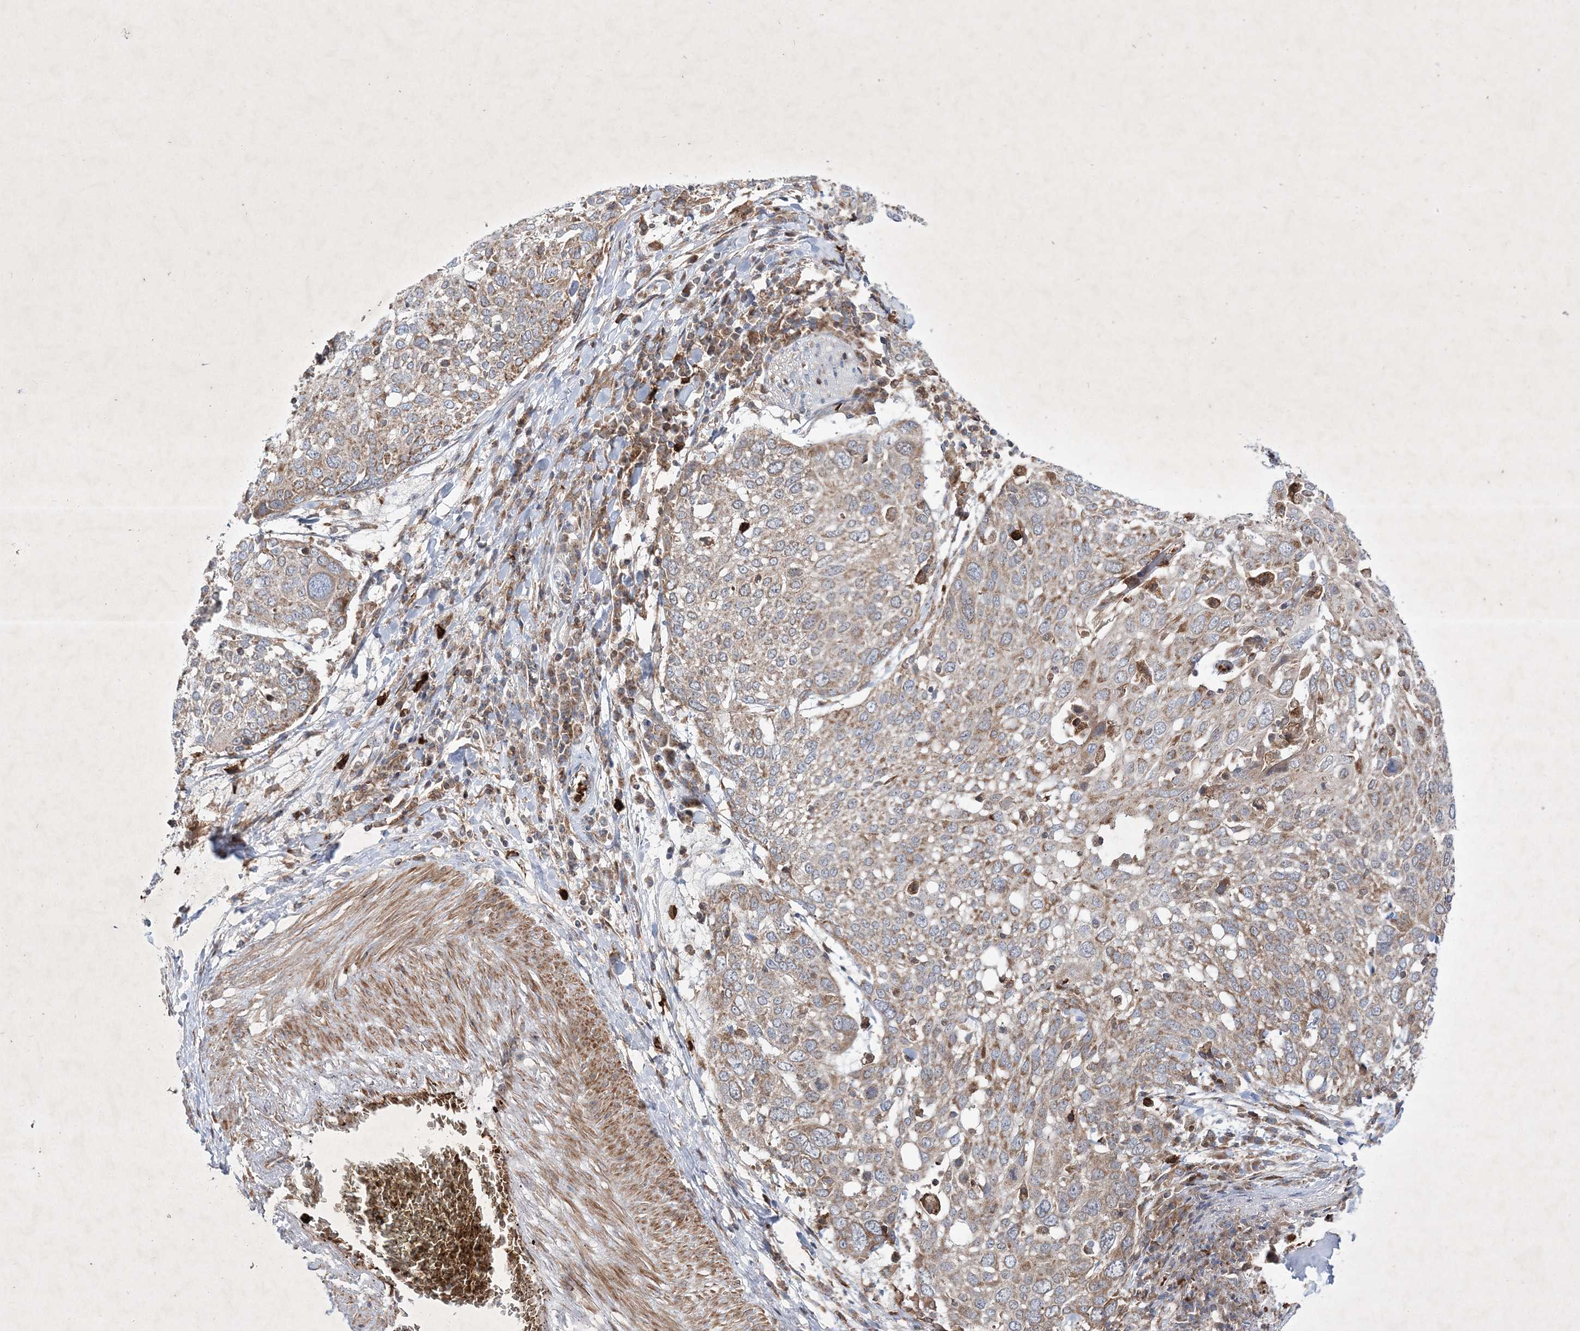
{"staining": {"intensity": "moderate", "quantity": "25%-75%", "location": "cytoplasmic/membranous"}, "tissue": "lung cancer", "cell_type": "Tumor cells", "image_type": "cancer", "snomed": [{"axis": "morphology", "description": "Squamous cell carcinoma, NOS"}, {"axis": "topography", "description": "Lung"}], "caption": "Moderate cytoplasmic/membranous protein staining is appreciated in approximately 25%-75% of tumor cells in lung cancer (squamous cell carcinoma). (DAB (3,3'-diaminobenzidine) IHC with brightfield microscopy, high magnification).", "gene": "OPA1", "patient": {"sex": "male", "age": 65}}